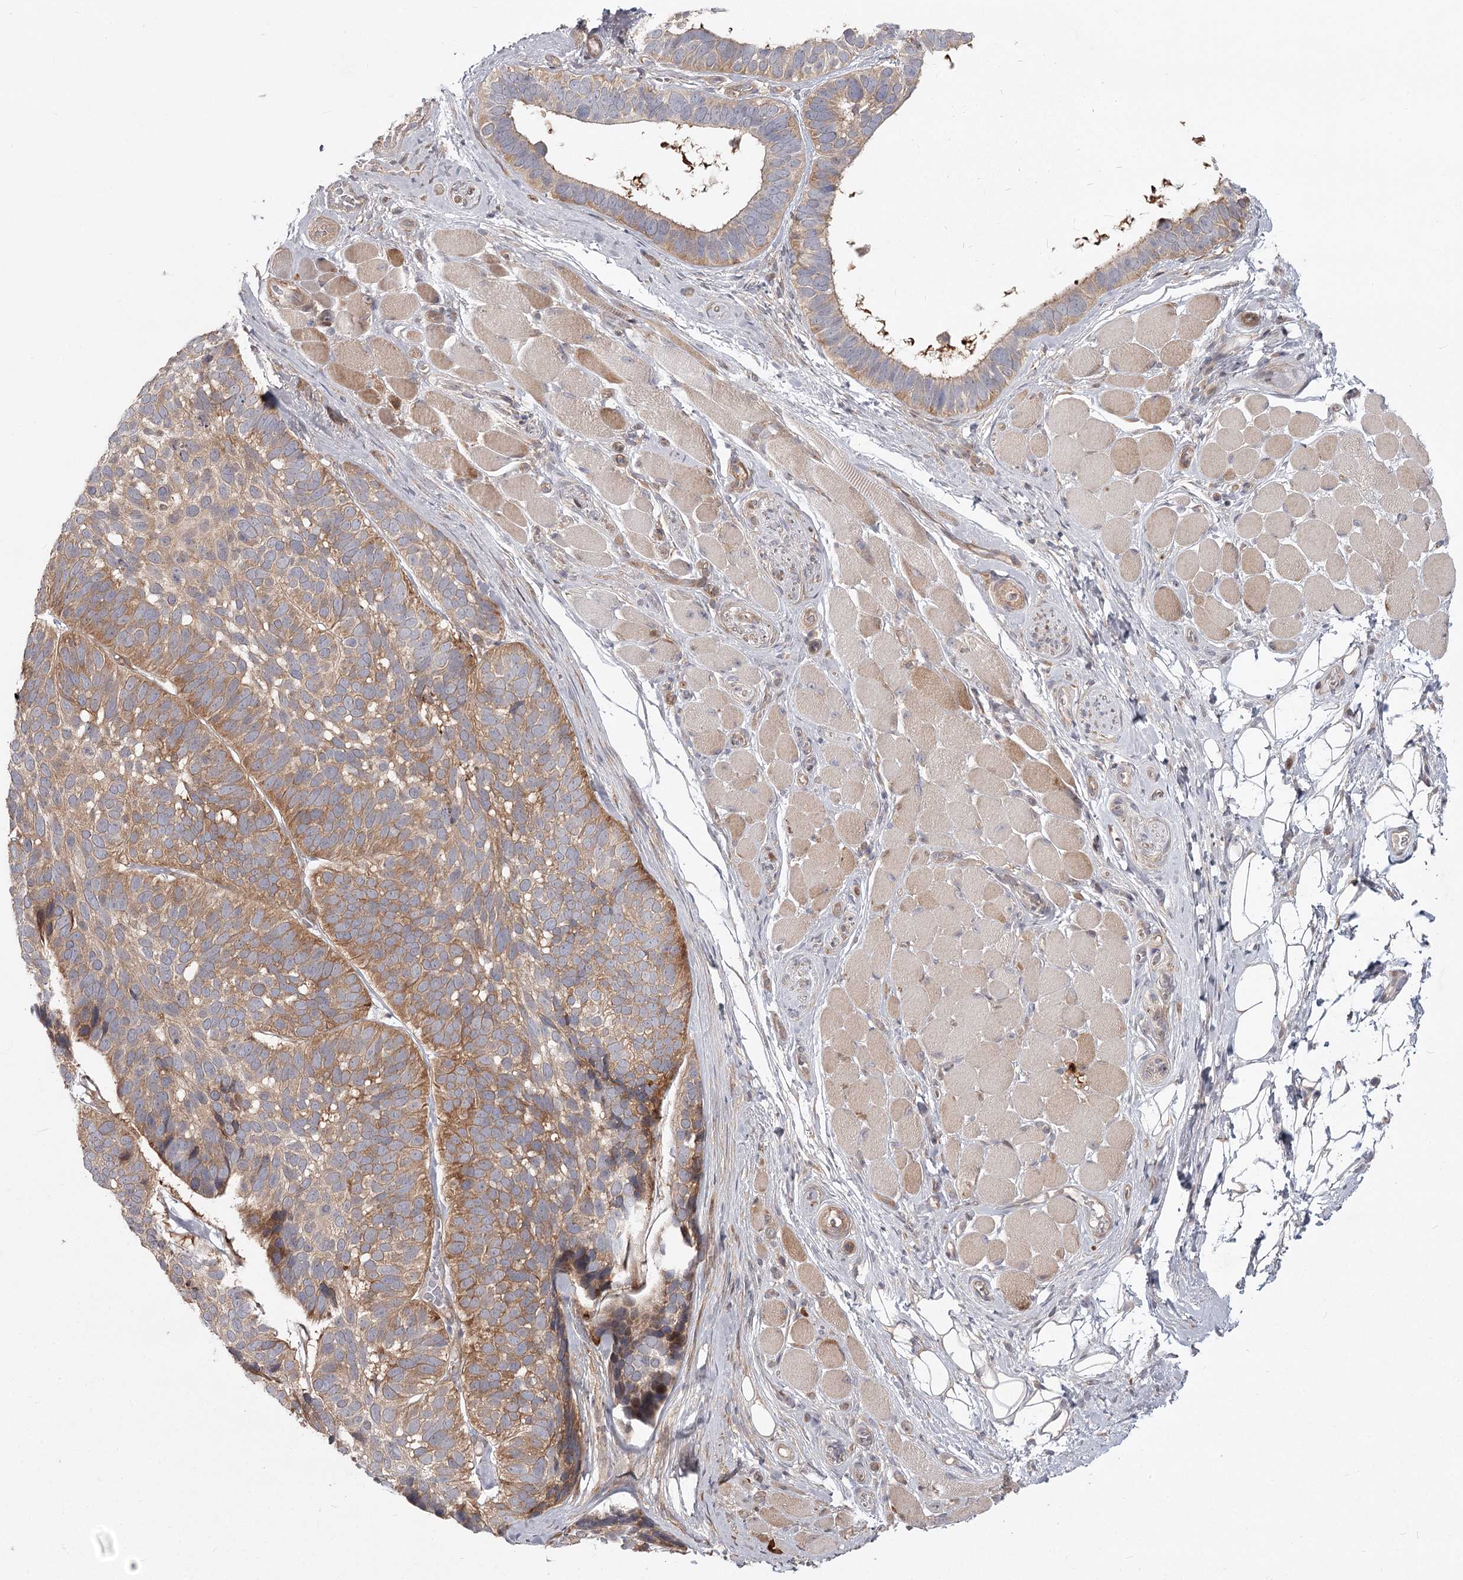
{"staining": {"intensity": "moderate", "quantity": "25%-75%", "location": "cytoplasmic/membranous"}, "tissue": "skin cancer", "cell_type": "Tumor cells", "image_type": "cancer", "snomed": [{"axis": "morphology", "description": "Basal cell carcinoma"}, {"axis": "topography", "description": "Skin"}], "caption": "Tumor cells reveal moderate cytoplasmic/membranous expression in about 25%-75% of cells in skin cancer.", "gene": "CCNG2", "patient": {"sex": "male", "age": 62}}